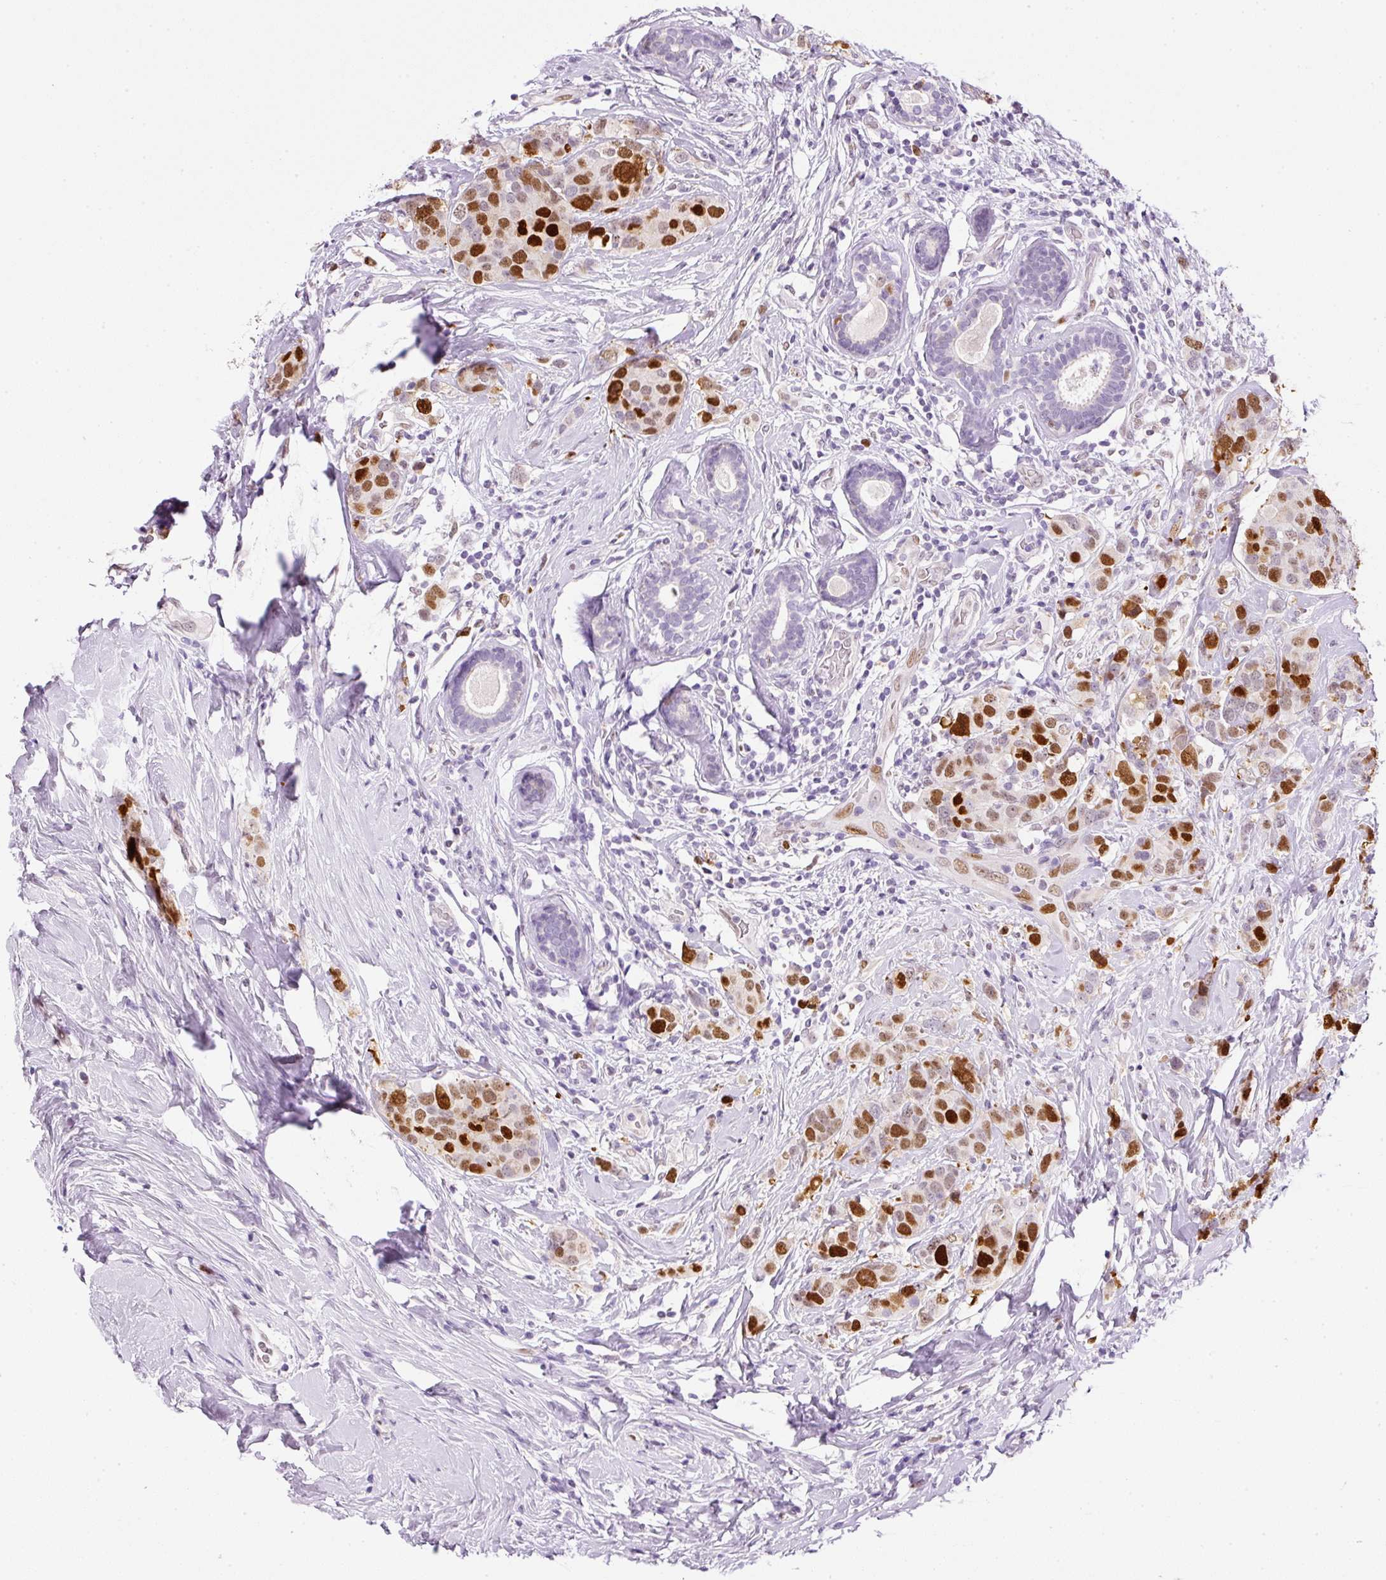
{"staining": {"intensity": "strong", "quantity": ">75%", "location": "nuclear"}, "tissue": "breast cancer", "cell_type": "Tumor cells", "image_type": "cancer", "snomed": [{"axis": "morphology", "description": "Lobular carcinoma"}, {"axis": "topography", "description": "Breast"}], "caption": "Immunohistochemical staining of breast cancer displays high levels of strong nuclear protein staining in approximately >75% of tumor cells. The protein is stained brown, and the nuclei are stained in blue (DAB IHC with brightfield microscopy, high magnification).", "gene": "KPNA2", "patient": {"sex": "female", "age": 59}}